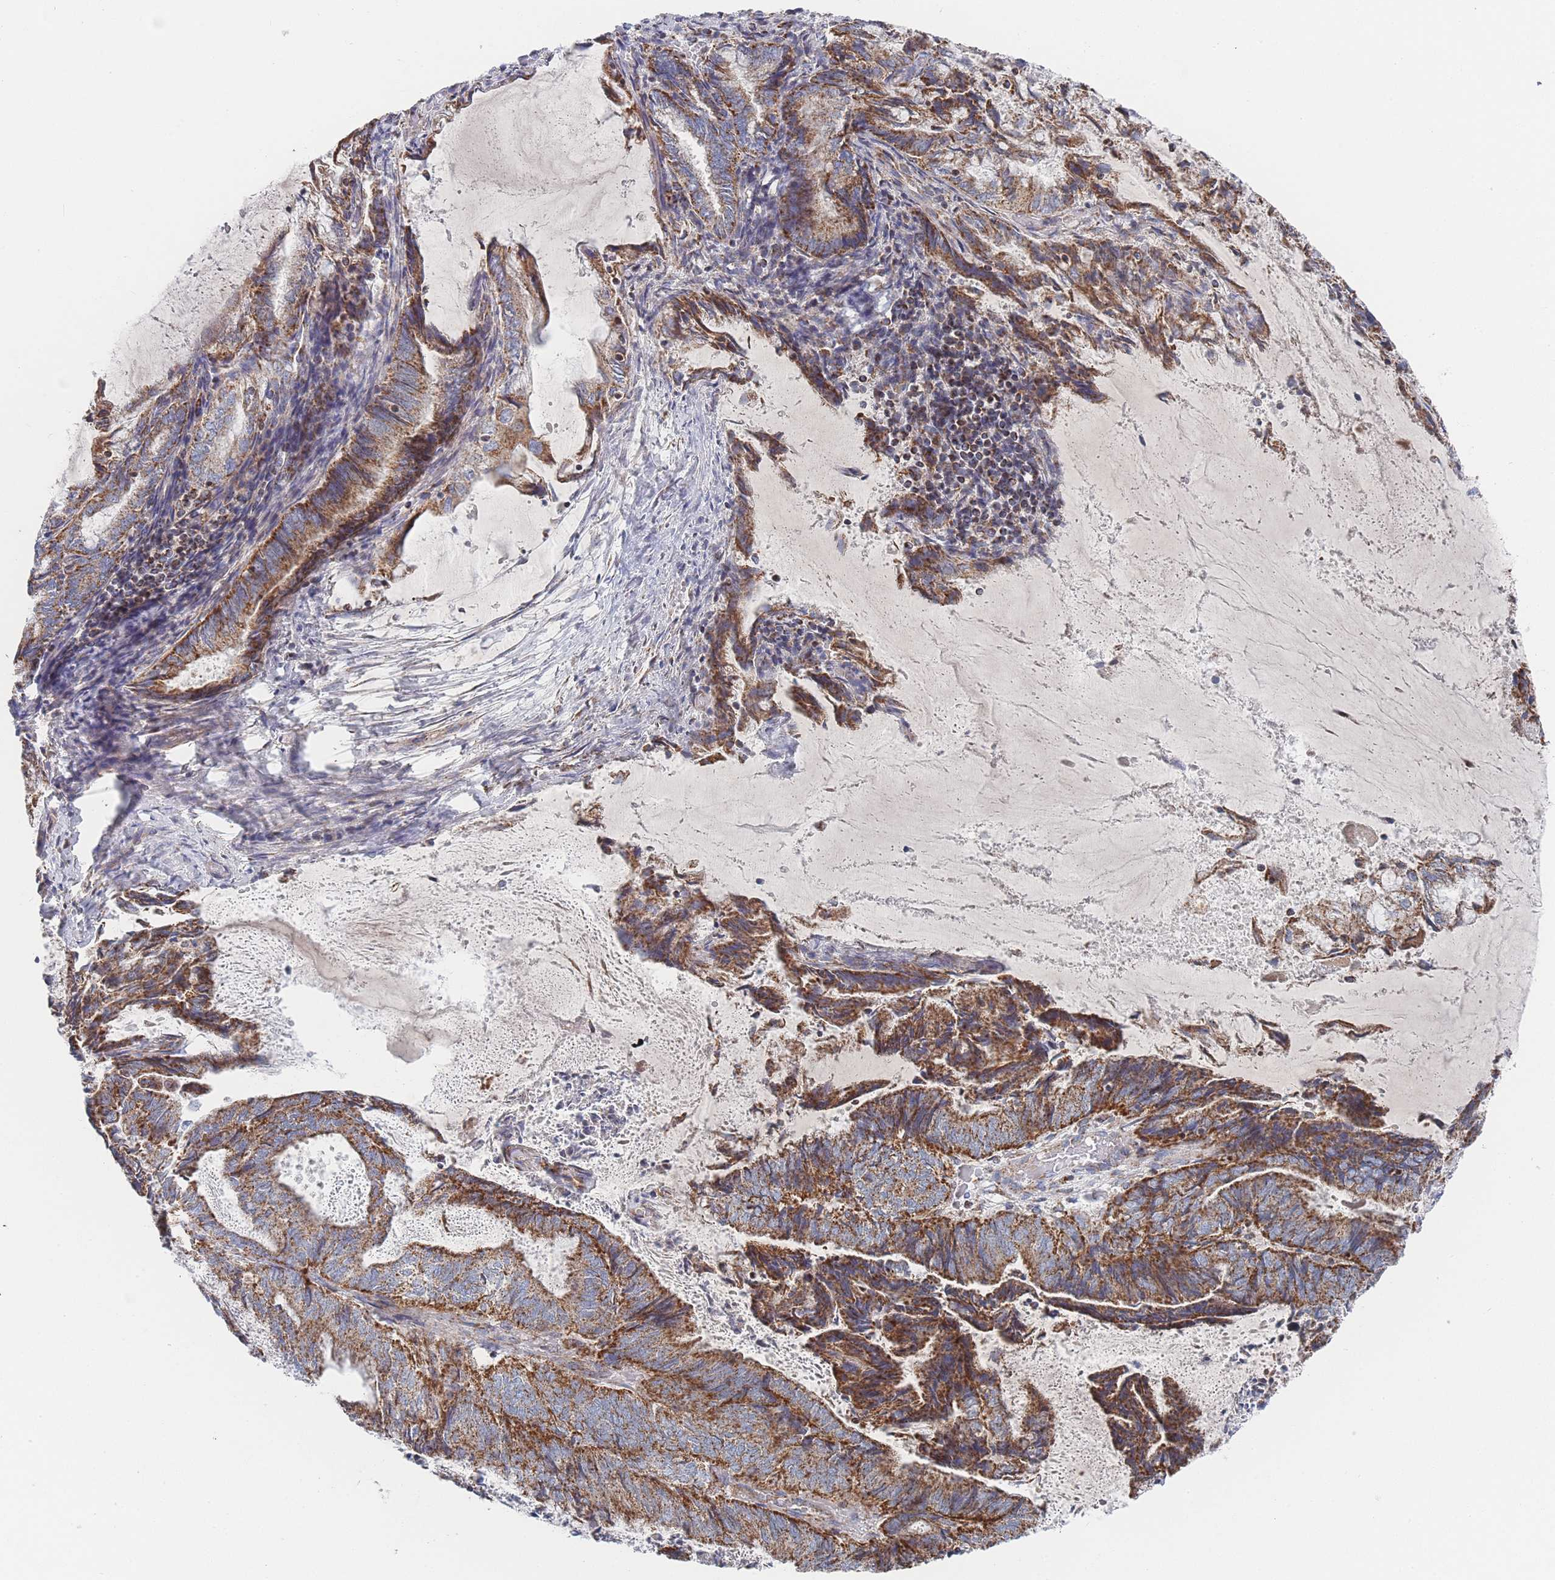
{"staining": {"intensity": "moderate", "quantity": ">75%", "location": "cytoplasmic/membranous"}, "tissue": "endometrial cancer", "cell_type": "Tumor cells", "image_type": "cancer", "snomed": [{"axis": "morphology", "description": "Adenocarcinoma, NOS"}, {"axis": "topography", "description": "Endometrium"}], "caption": "Endometrial cancer (adenocarcinoma) stained for a protein (brown) exhibits moderate cytoplasmic/membranous positive staining in approximately >75% of tumor cells.", "gene": "IKZF4", "patient": {"sex": "female", "age": 80}}